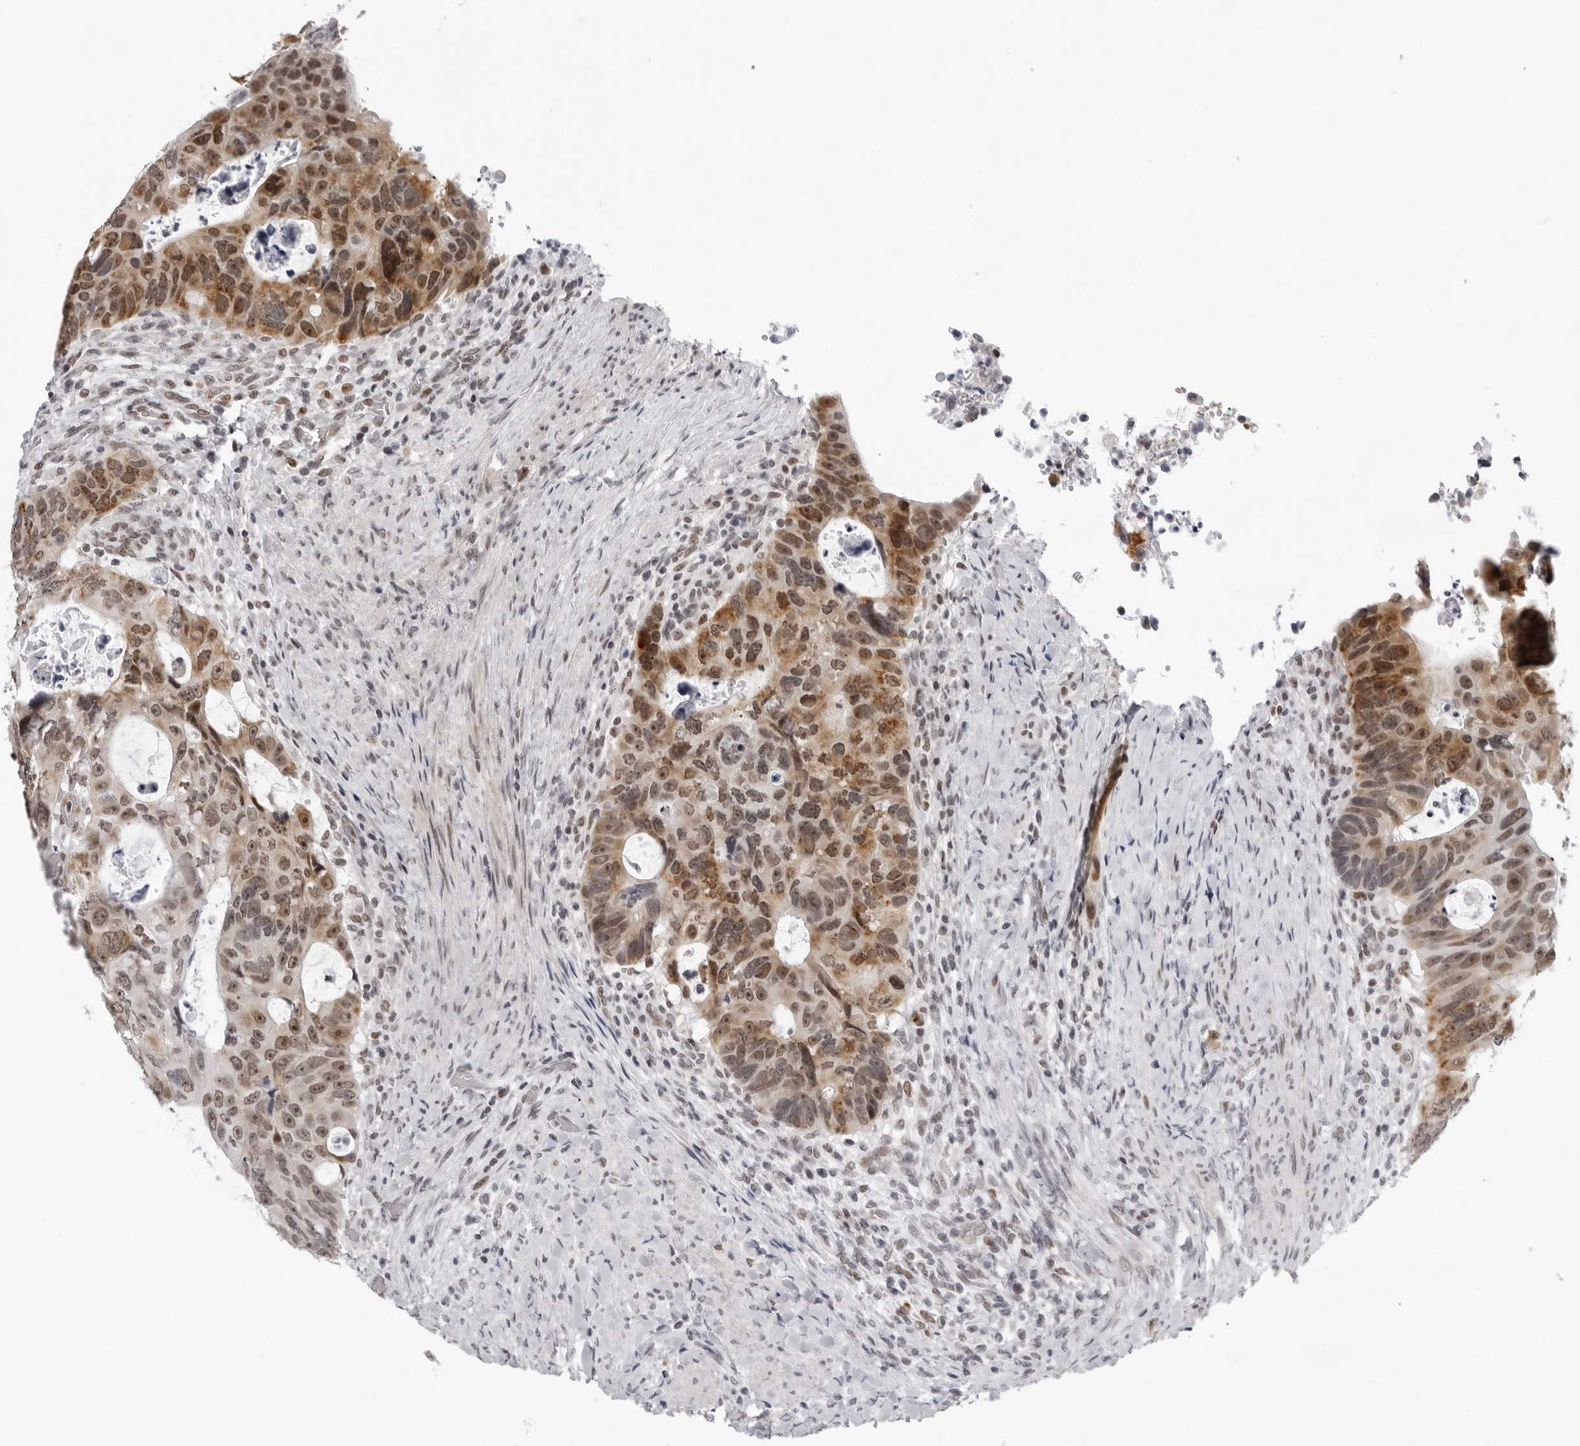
{"staining": {"intensity": "moderate", "quantity": ">75%", "location": "cytoplasmic/membranous,nuclear"}, "tissue": "colorectal cancer", "cell_type": "Tumor cells", "image_type": "cancer", "snomed": [{"axis": "morphology", "description": "Adenocarcinoma, NOS"}, {"axis": "topography", "description": "Rectum"}], "caption": "Immunohistochemistry of human colorectal cancer (adenocarcinoma) exhibits medium levels of moderate cytoplasmic/membranous and nuclear positivity in approximately >75% of tumor cells. The staining was performed using DAB (3,3'-diaminobenzidine) to visualize the protein expression in brown, while the nuclei were stained in blue with hematoxylin (Magnification: 20x).", "gene": "USP1", "patient": {"sex": "male", "age": 59}}